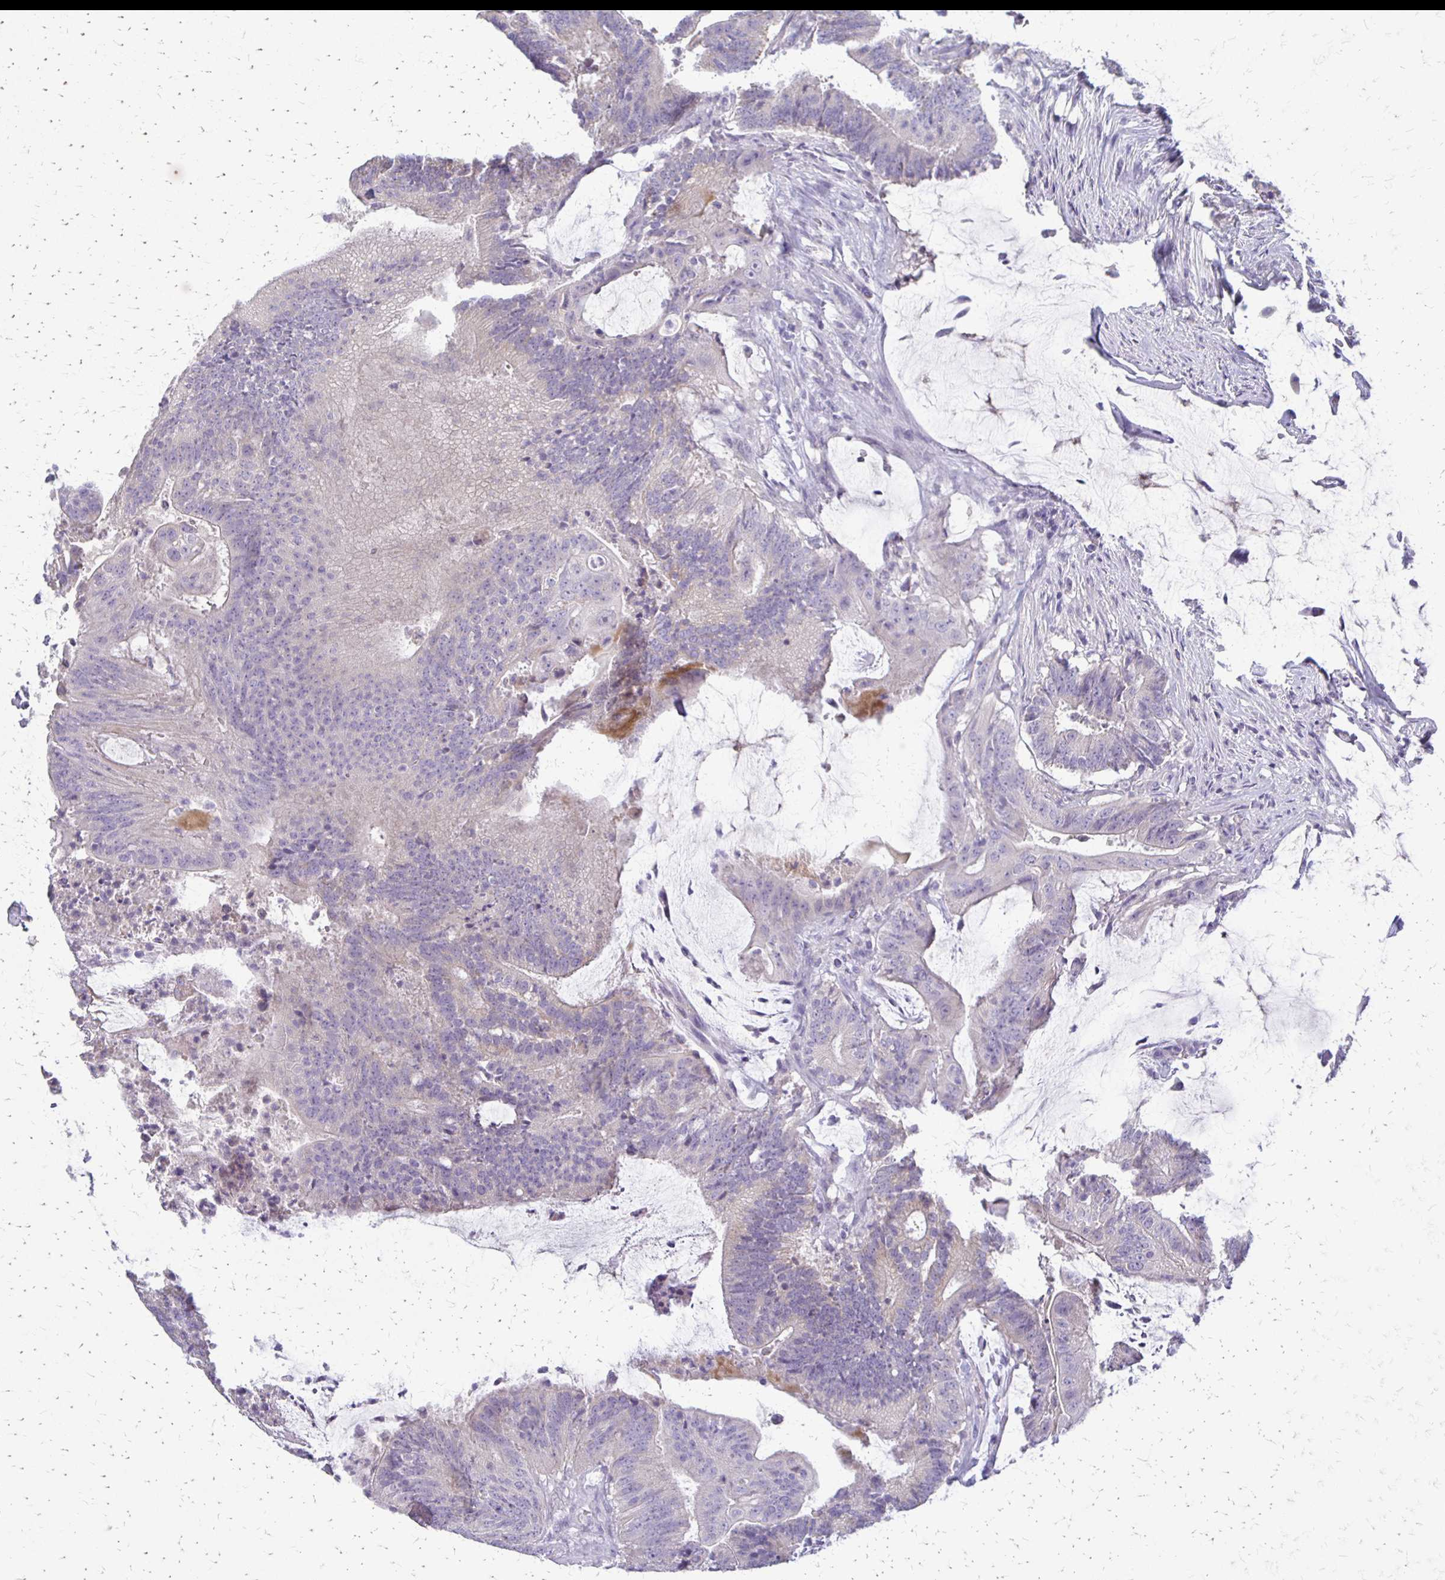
{"staining": {"intensity": "negative", "quantity": "none", "location": "none"}, "tissue": "colorectal cancer", "cell_type": "Tumor cells", "image_type": "cancer", "snomed": [{"axis": "morphology", "description": "Adenocarcinoma, NOS"}, {"axis": "topography", "description": "Colon"}], "caption": "Colorectal adenocarcinoma was stained to show a protein in brown. There is no significant positivity in tumor cells. Nuclei are stained in blue.", "gene": "RHOC", "patient": {"sex": "female", "age": 43}}